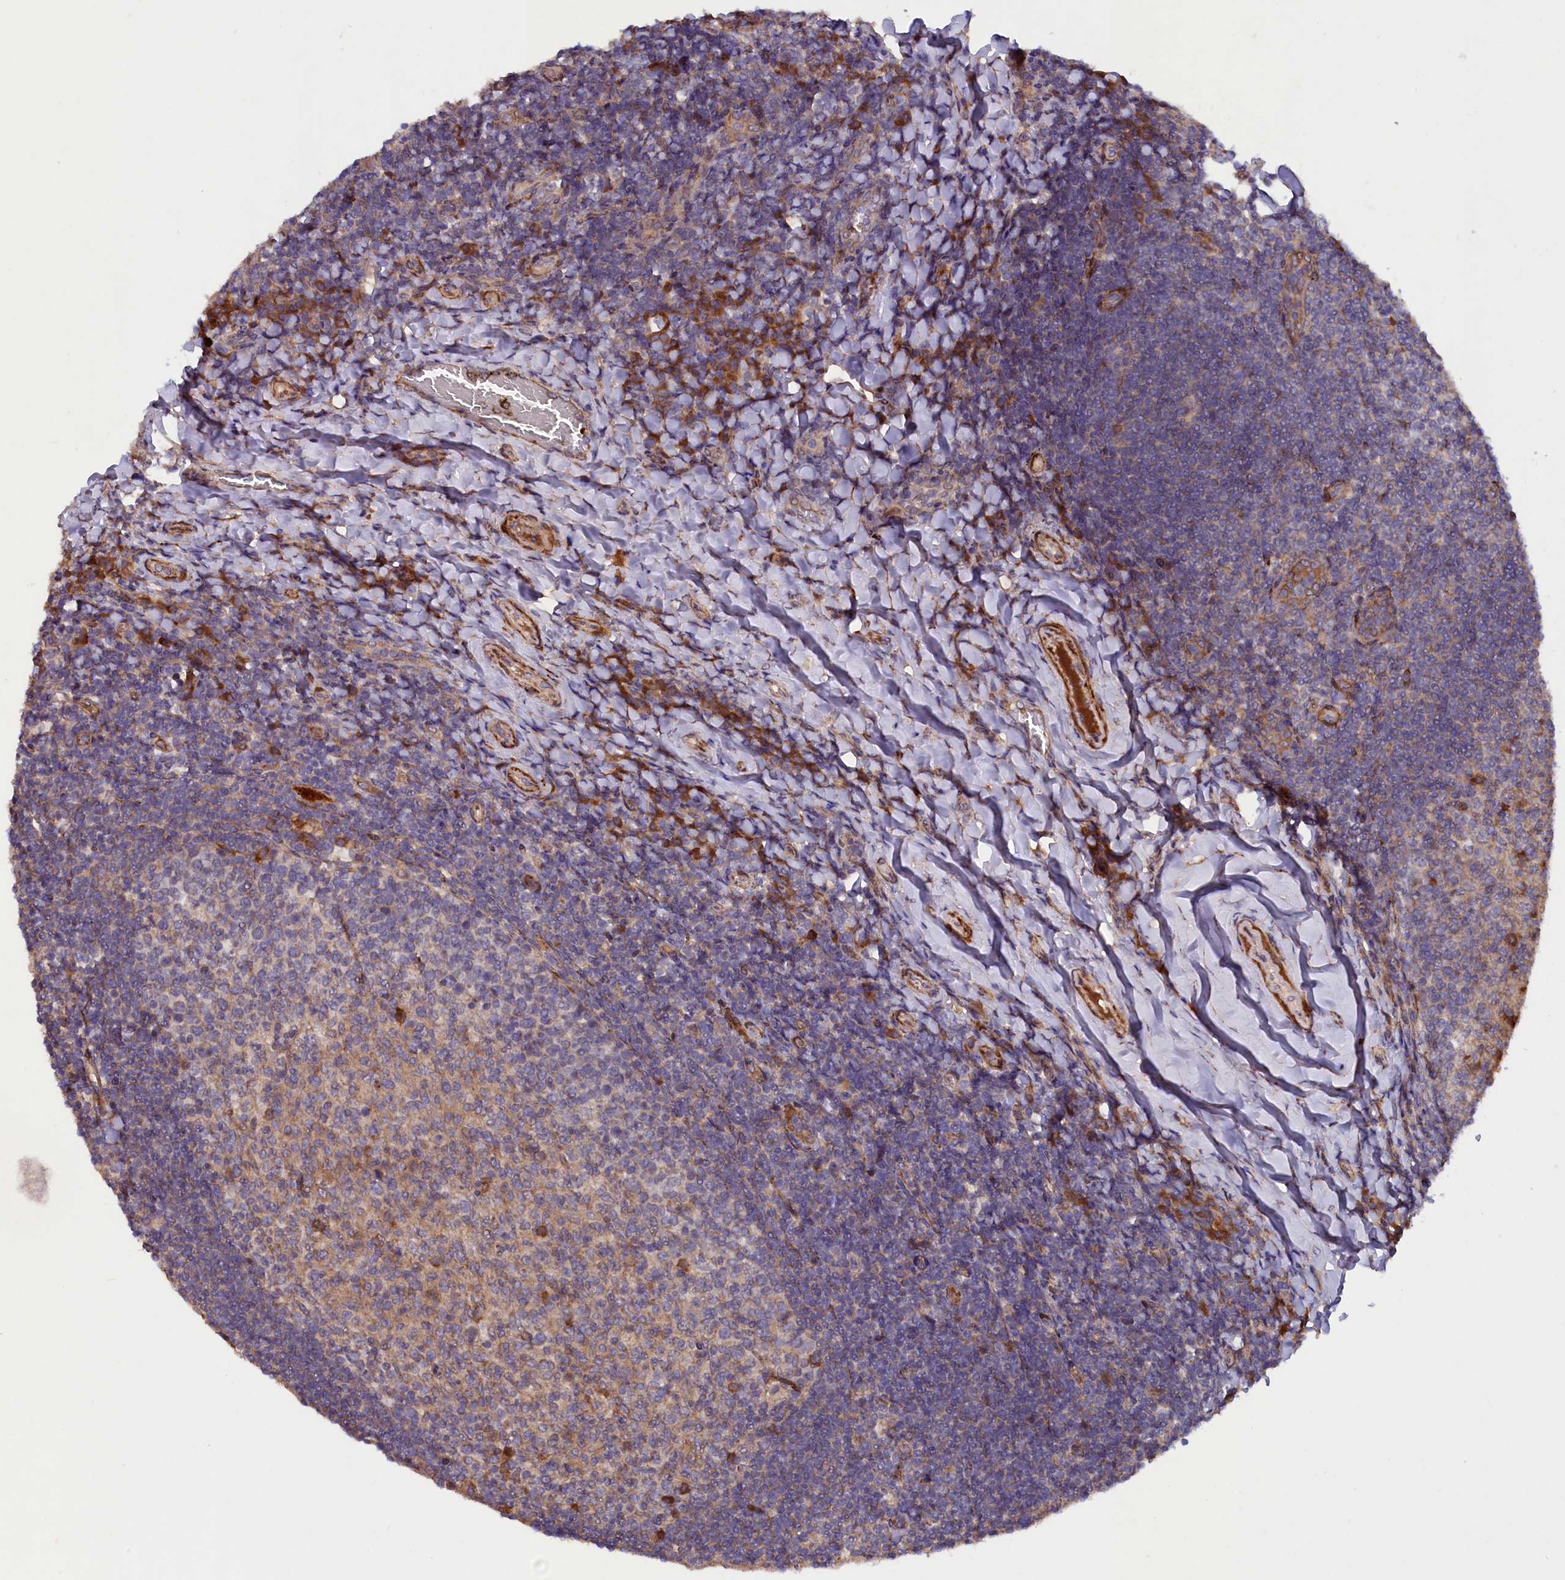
{"staining": {"intensity": "weak", "quantity": ">75%", "location": "cytoplasmic/membranous"}, "tissue": "tonsil", "cell_type": "Germinal center cells", "image_type": "normal", "snomed": [{"axis": "morphology", "description": "Normal tissue, NOS"}, {"axis": "topography", "description": "Tonsil"}], "caption": "Immunohistochemical staining of benign human tonsil demonstrates >75% levels of weak cytoplasmic/membranous protein expression in about >75% of germinal center cells. (Stains: DAB in brown, nuclei in blue, Microscopy: brightfield microscopy at high magnification).", "gene": "ARRDC4", "patient": {"sex": "female", "age": 10}}